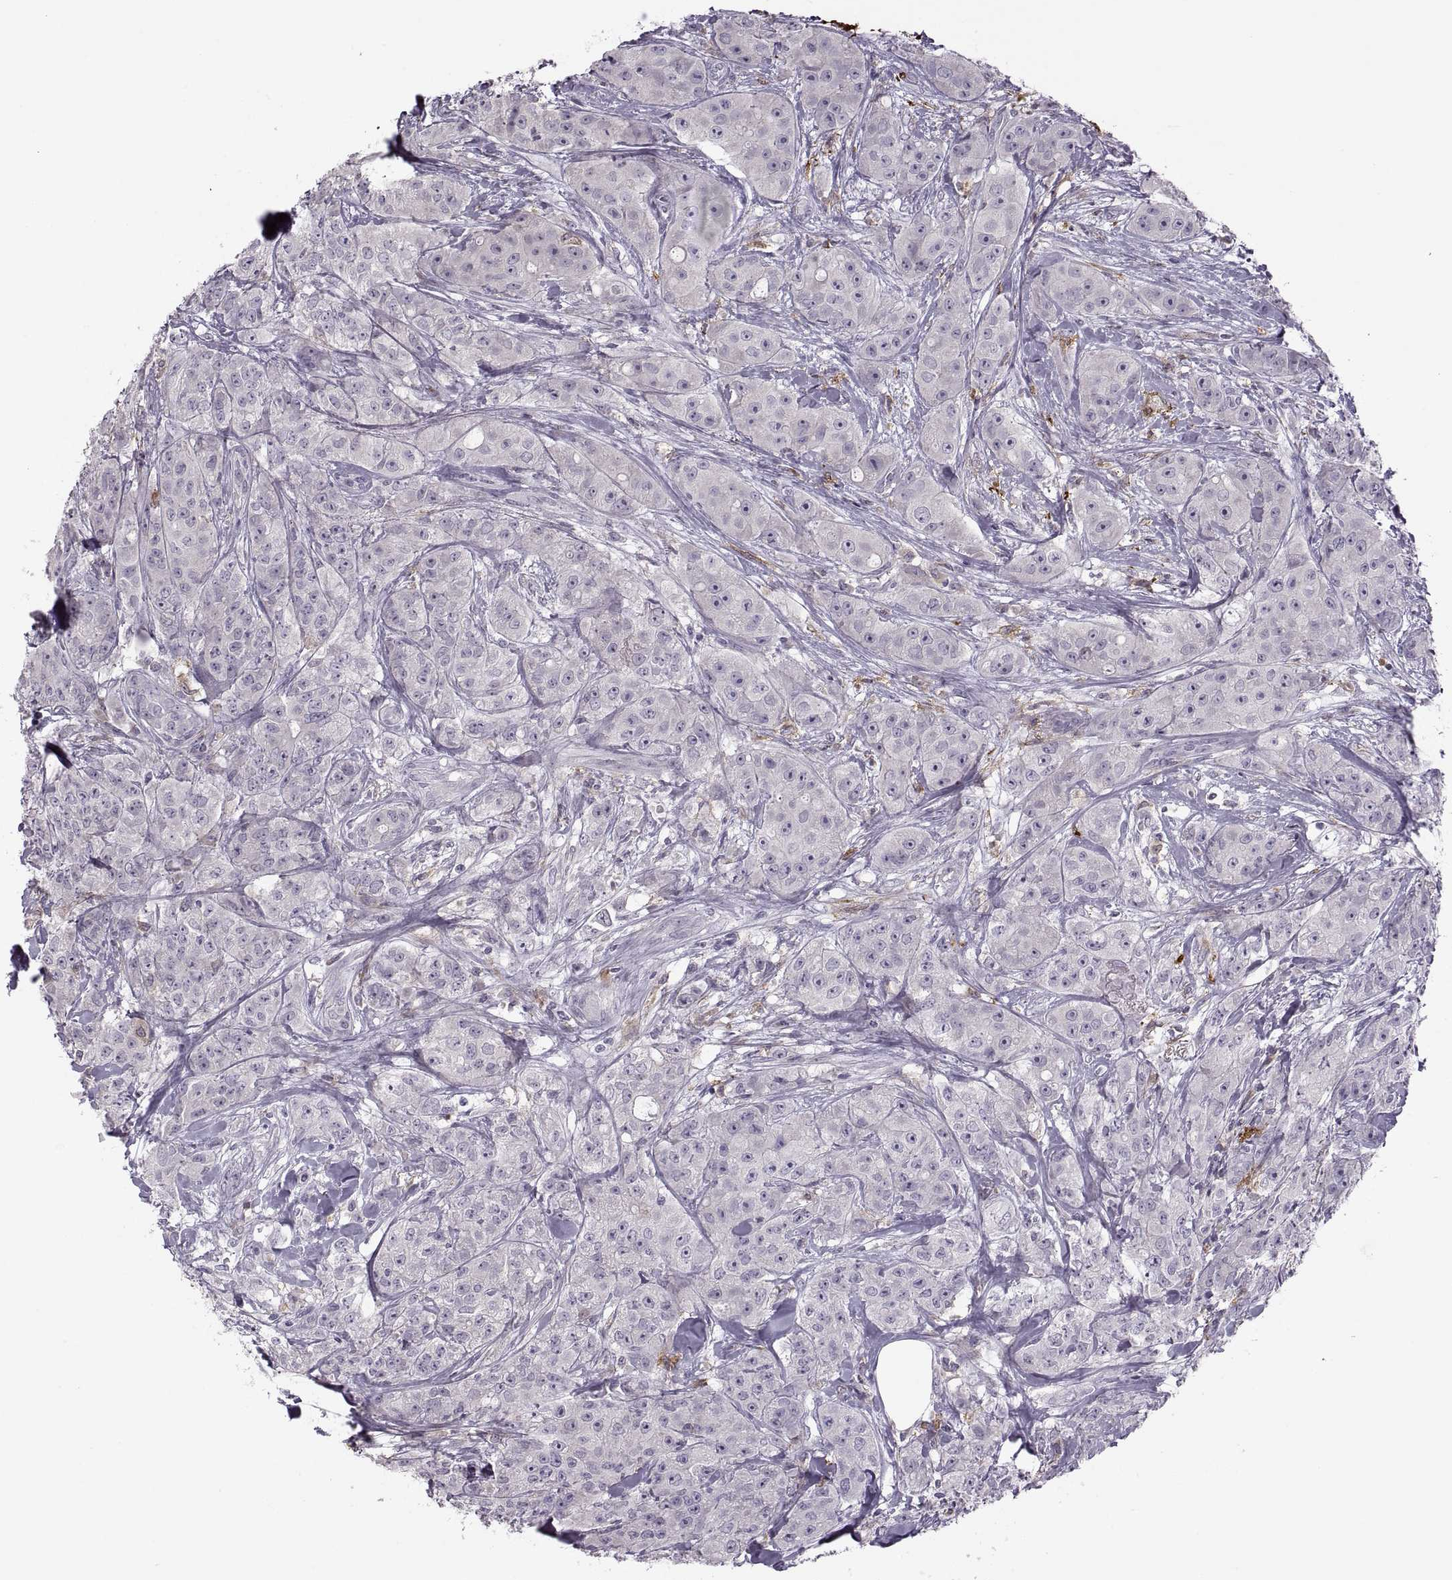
{"staining": {"intensity": "negative", "quantity": "none", "location": "none"}, "tissue": "breast cancer", "cell_type": "Tumor cells", "image_type": "cancer", "snomed": [{"axis": "morphology", "description": "Duct carcinoma"}, {"axis": "topography", "description": "Breast"}], "caption": "DAB (3,3'-diaminobenzidine) immunohistochemical staining of human infiltrating ductal carcinoma (breast) demonstrates no significant positivity in tumor cells.", "gene": "H2AP", "patient": {"sex": "female", "age": 43}}